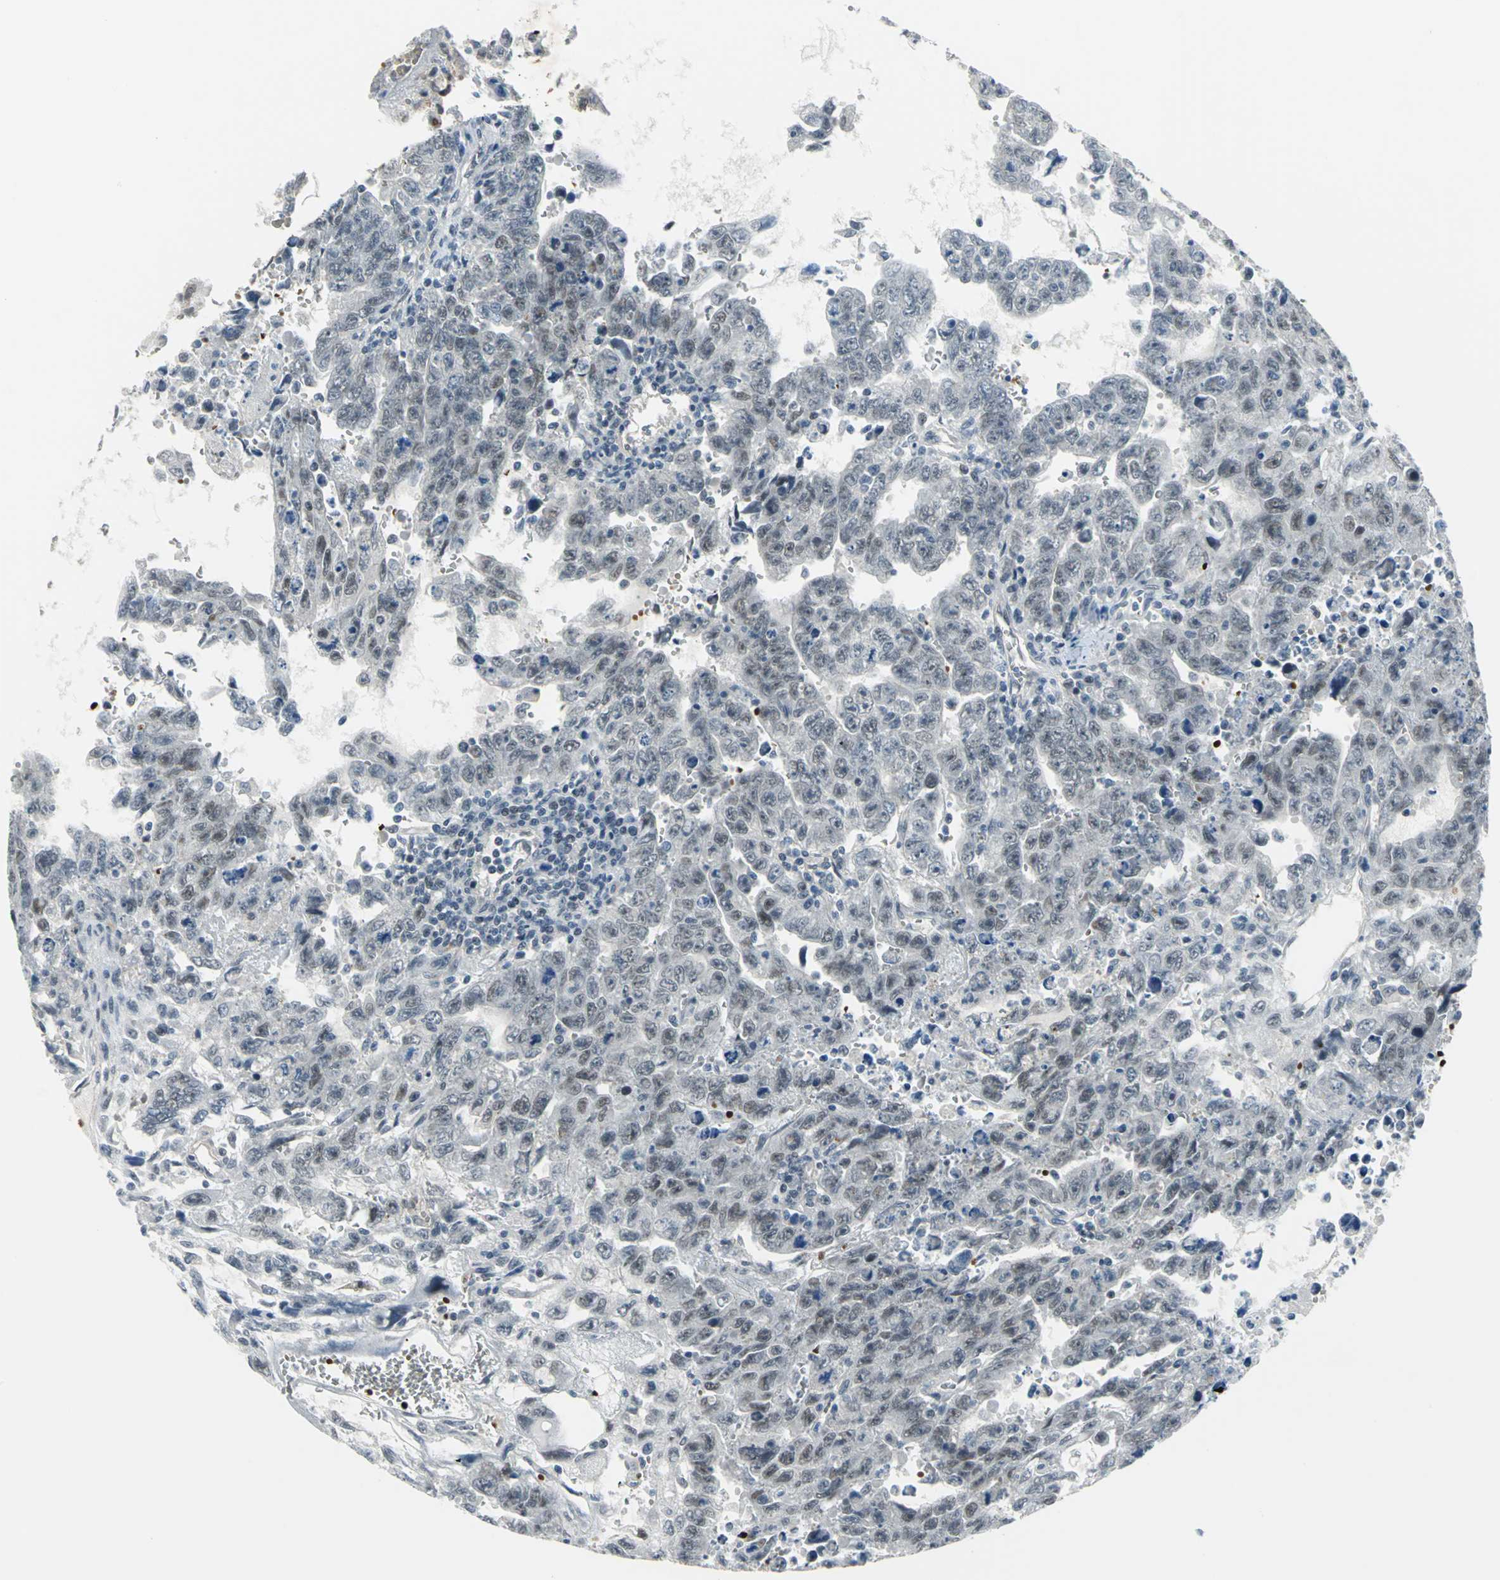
{"staining": {"intensity": "weak", "quantity": "25%-75%", "location": "nuclear"}, "tissue": "testis cancer", "cell_type": "Tumor cells", "image_type": "cancer", "snomed": [{"axis": "morphology", "description": "Carcinoma, Embryonal, NOS"}, {"axis": "topography", "description": "Testis"}], "caption": "There is low levels of weak nuclear expression in tumor cells of testis cancer (embryonal carcinoma), as demonstrated by immunohistochemical staining (brown color).", "gene": "GLI3", "patient": {"sex": "male", "age": 28}}